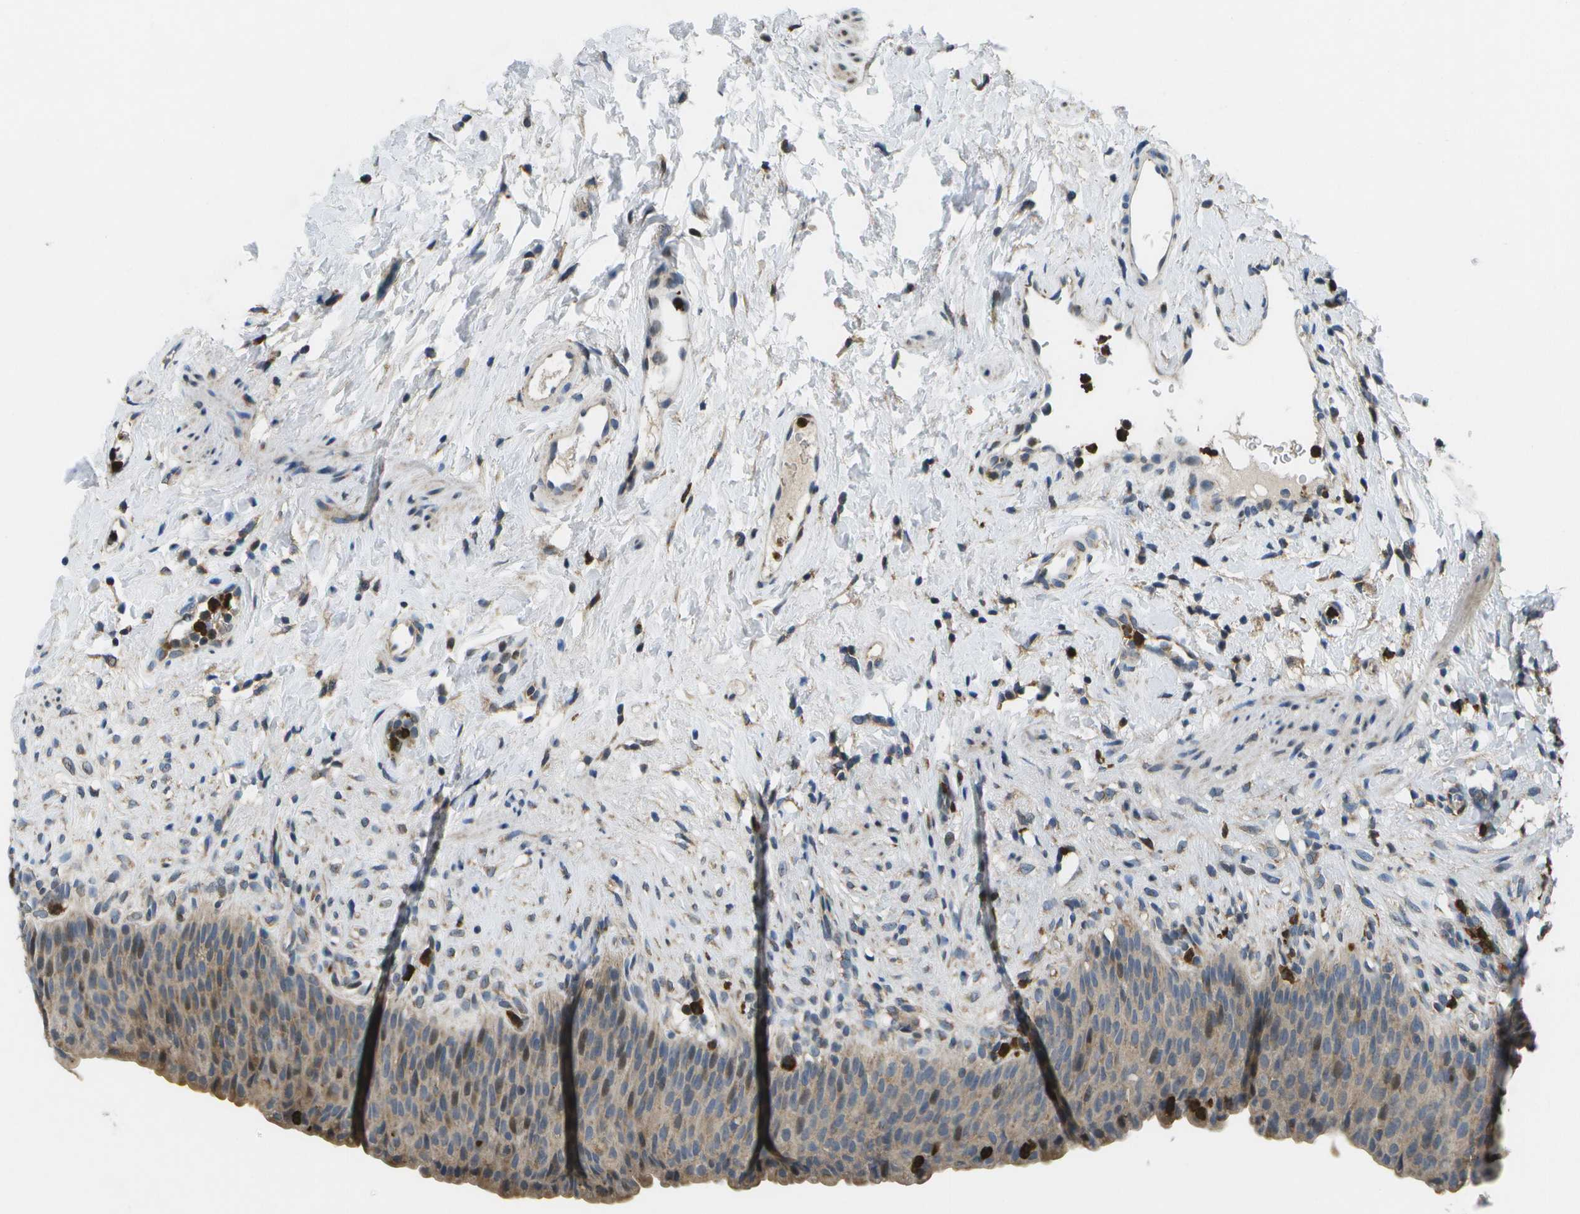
{"staining": {"intensity": "moderate", "quantity": ">75%", "location": "cytoplasmic/membranous"}, "tissue": "urinary bladder", "cell_type": "Urothelial cells", "image_type": "normal", "snomed": [{"axis": "morphology", "description": "Normal tissue, NOS"}, {"axis": "topography", "description": "Urinary bladder"}], "caption": "DAB (3,3'-diaminobenzidine) immunohistochemical staining of benign human urinary bladder reveals moderate cytoplasmic/membranous protein staining in about >75% of urothelial cells. The staining was performed using DAB, with brown indicating positive protein expression. Nuclei are stained blue with hematoxylin.", "gene": "GALNT15", "patient": {"sex": "female", "age": 79}}